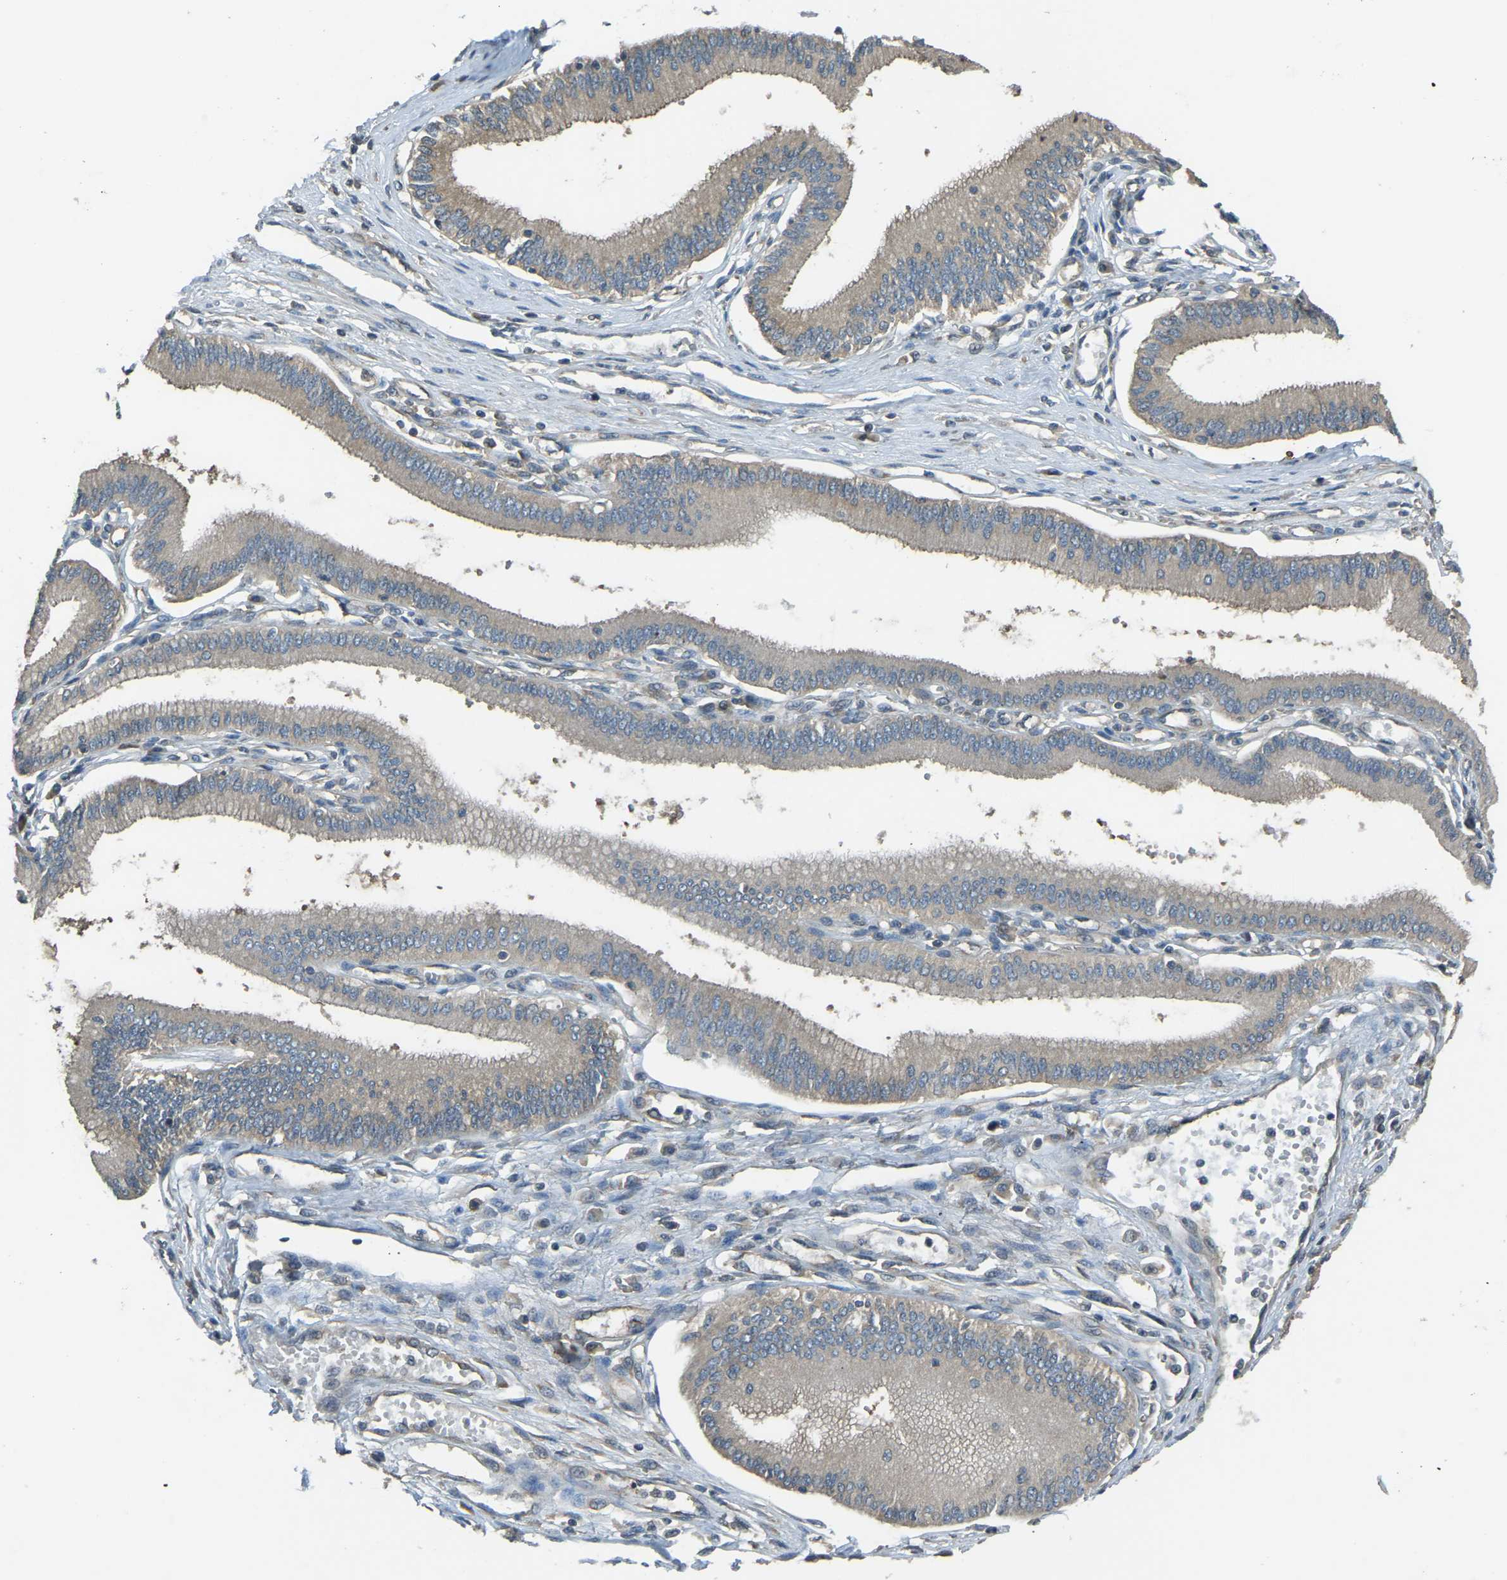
{"staining": {"intensity": "weak", "quantity": ">75%", "location": "cytoplasmic/membranous"}, "tissue": "pancreatic cancer", "cell_type": "Tumor cells", "image_type": "cancer", "snomed": [{"axis": "morphology", "description": "Adenocarcinoma, NOS"}, {"axis": "topography", "description": "Pancreas"}], "caption": "Pancreatic cancer was stained to show a protein in brown. There is low levels of weak cytoplasmic/membranous staining in approximately >75% of tumor cells.", "gene": "AIMP1", "patient": {"sex": "male", "age": 56}}